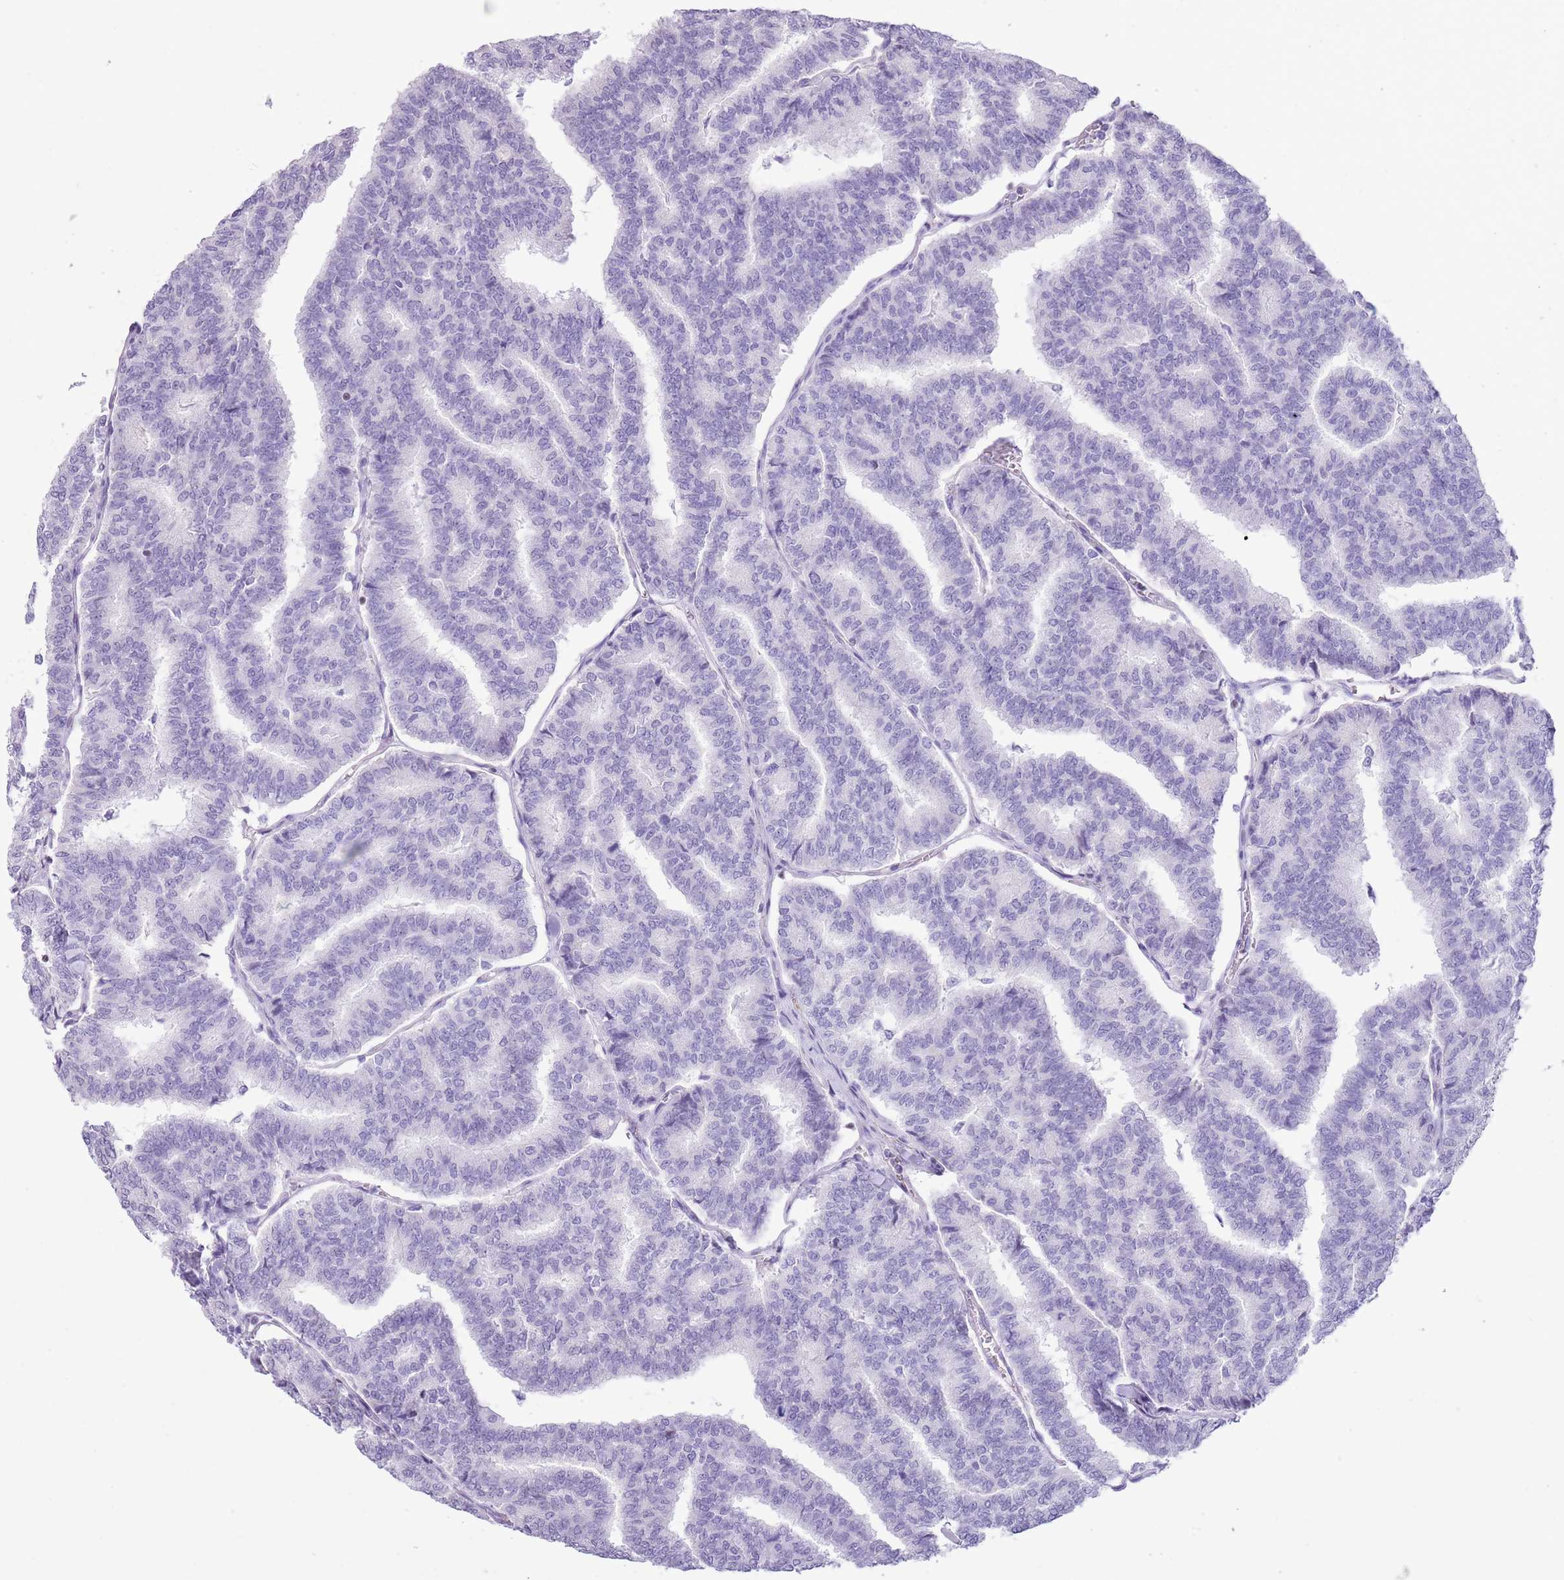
{"staining": {"intensity": "negative", "quantity": "none", "location": "none"}, "tissue": "thyroid cancer", "cell_type": "Tumor cells", "image_type": "cancer", "snomed": [{"axis": "morphology", "description": "Papillary adenocarcinoma, NOS"}, {"axis": "topography", "description": "Thyroid gland"}], "caption": "DAB (3,3'-diaminobenzidine) immunohistochemical staining of papillary adenocarcinoma (thyroid) exhibits no significant positivity in tumor cells.", "gene": "BCL11B", "patient": {"sex": "female", "age": 35}}